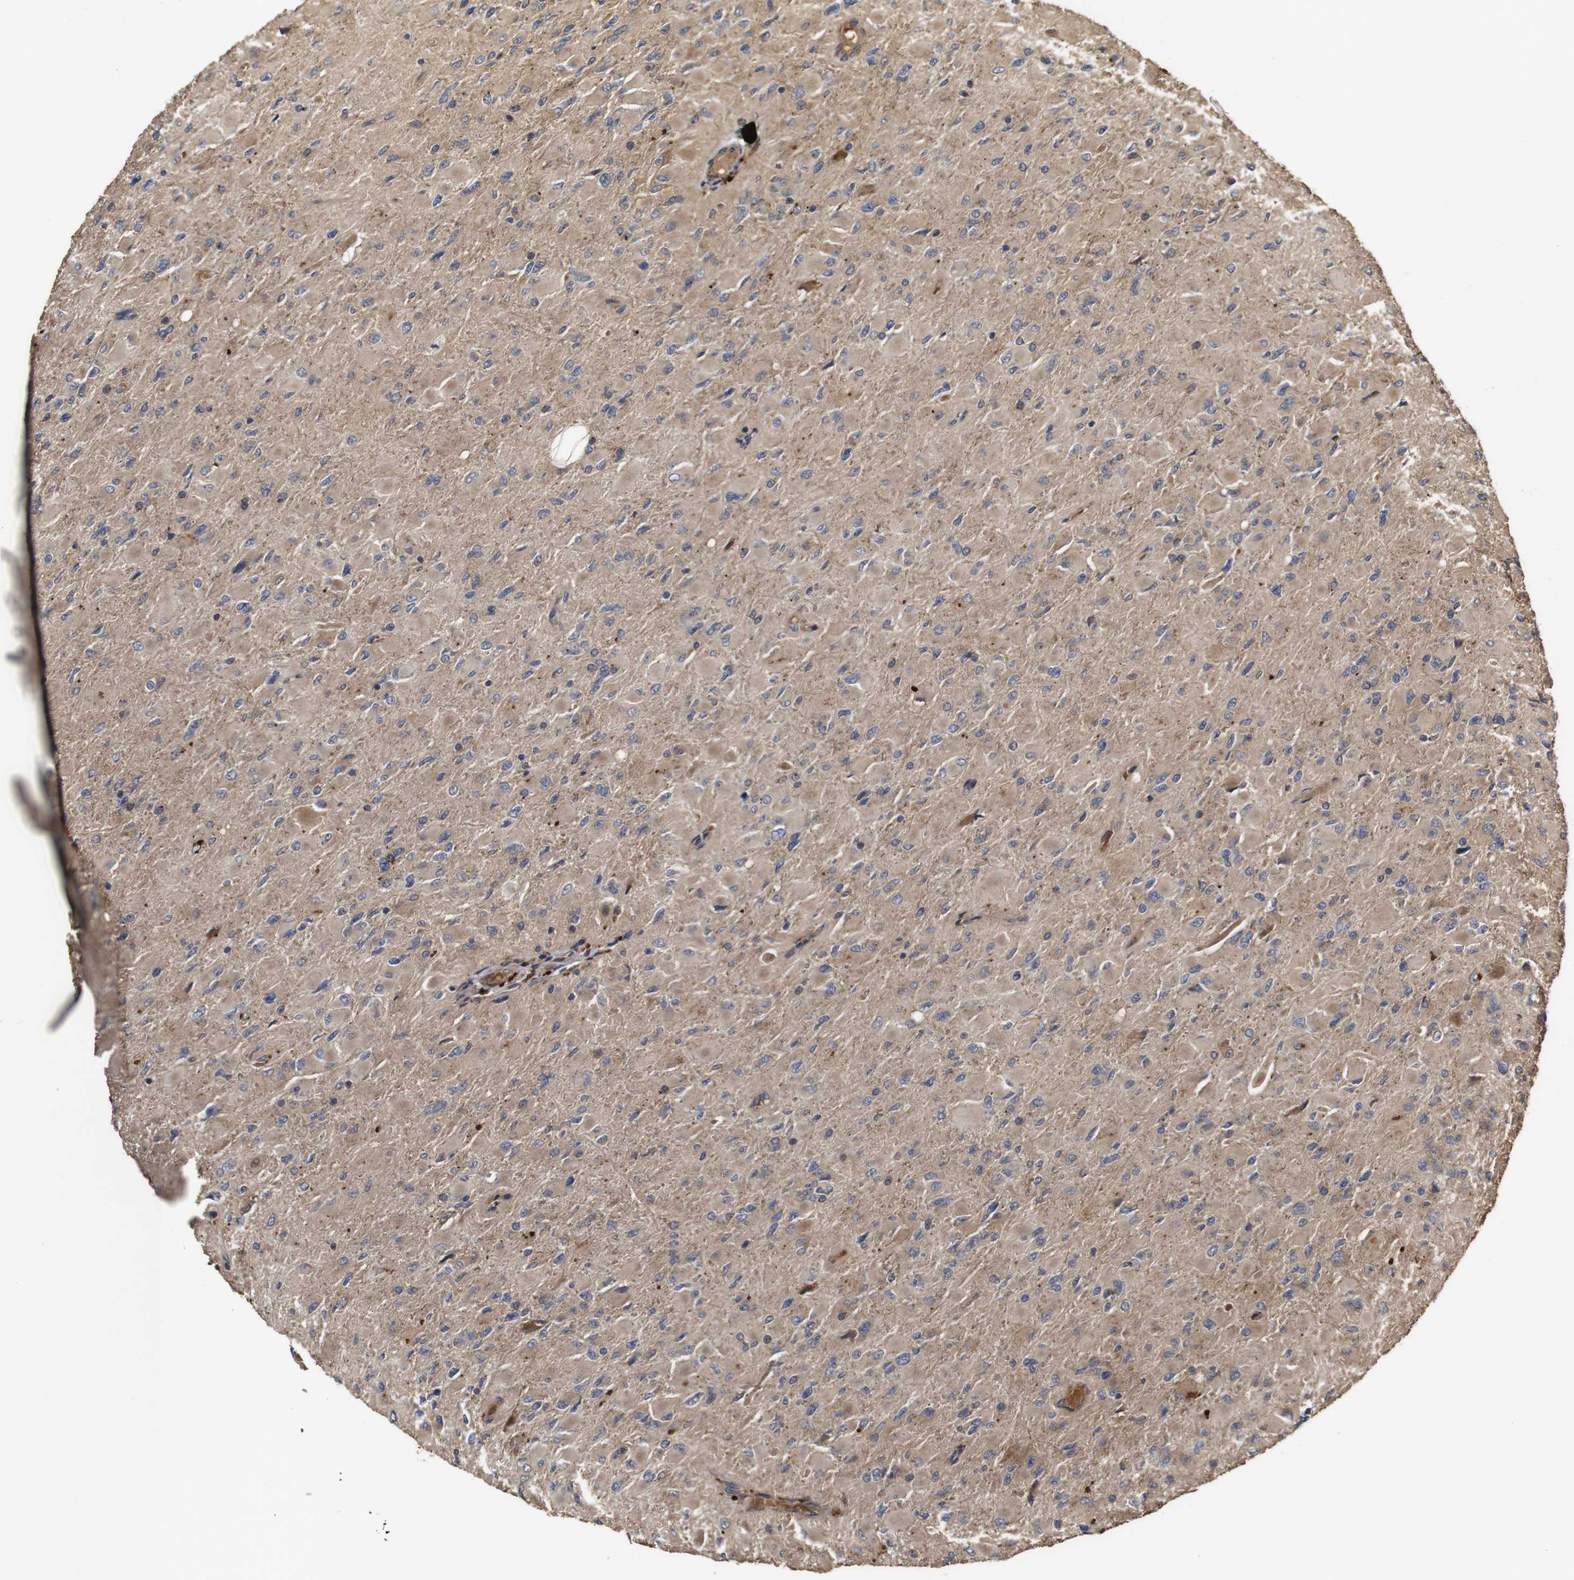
{"staining": {"intensity": "weak", "quantity": ">75%", "location": "cytoplasmic/membranous"}, "tissue": "glioma", "cell_type": "Tumor cells", "image_type": "cancer", "snomed": [{"axis": "morphology", "description": "Glioma, malignant, High grade"}, {"axis": "topography", "description": "Cerebral cortex"}], "caption": "Immunohistochemistry staining of glioma, which demonstrates low levels of weak cytoplasmic/membranous expression in about >75% of tumor cells indicating weak cytoplasmic/membranous protein staining. The staining was performed using DAB (3,3'-diaminobenzidine) (brown) for protein detection and nuclei were counterstained in hematoxylin (blue).", "gene": "PTPN14", "patient": {"sex": "female", "age": 36}}